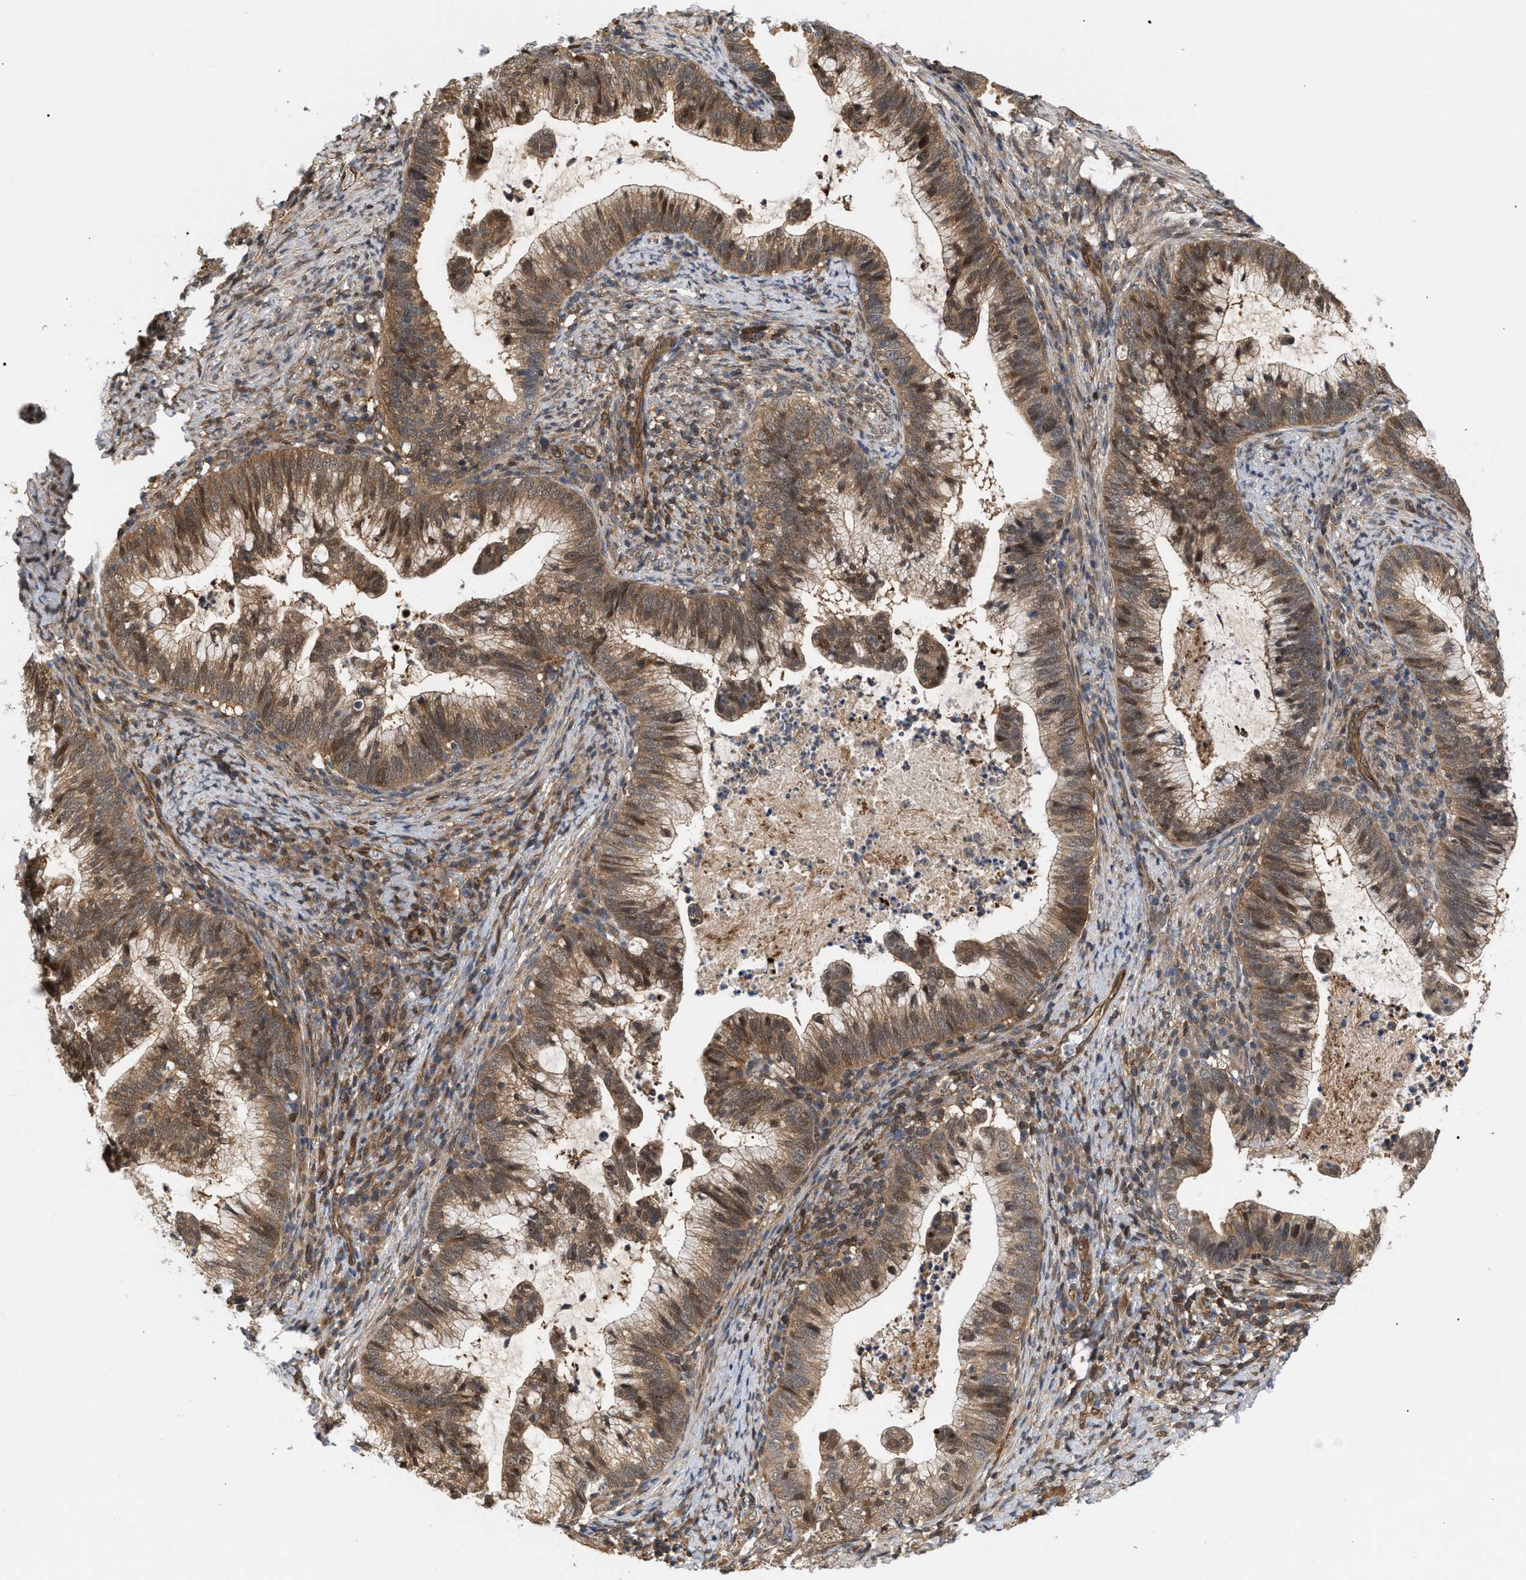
{"staining": {"intensity": "moderate", "quantity": ">75%", "location": "cytoplasmic/membranous,nuclear"}, "tissue": "cervical cancer", "cell_type": "Tumor cells", "image_type": "cancer", "snomed": [{"axis": "morphology", "description": "Adenocarcinoma, NOS"}, {"axis": "topography", "description": "Cervix"}], "caption": "About >75% of tumor cells in cervical cancer (adenocarcinoma) reveal moderate cytoplasmic/membranous and nuclear protein staining as visualized by brown immunohistochemical staining.", "gene": "GLOD4", "patient": {"sex": "female", "age": 36}}